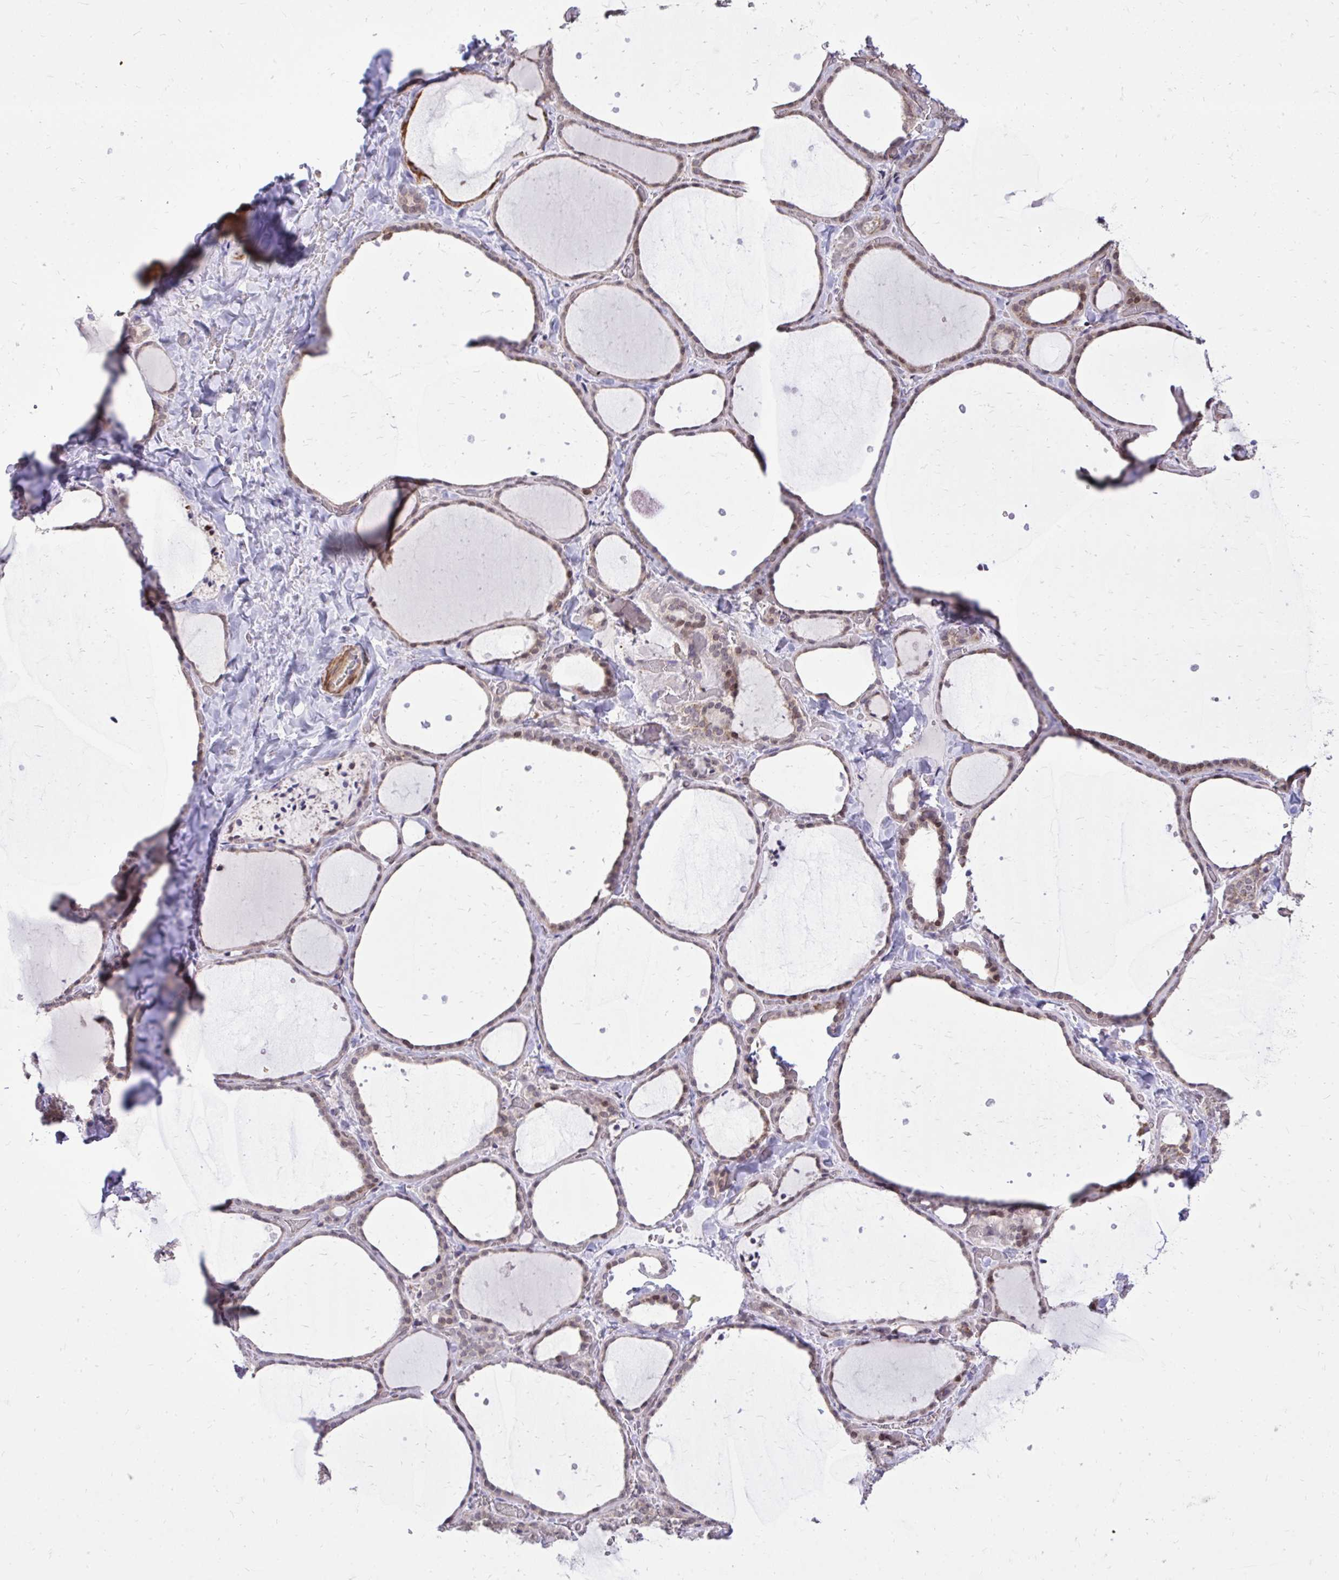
{"staining": {"intensity": "moderate", "quantity": "25%-75%", "location": "cytoplasmic/membranous"}, "tissue": "thyroid gland", "cell_type": "Glandular cells", "image_type": "normal", "snomed": [{"axis": "morphology", "description": "Normal tissue, NOS"}, {"axis": "topography", "description": "Thyroid gland"}], "caption": "A medium amount of moderate cytoplasmic/membranous expression is identified in approximately 25%-75% of glandular cells in normal thyroid gland.", "gene": "SLC7A5", "patient": {"sex": "female", "age": 36}}